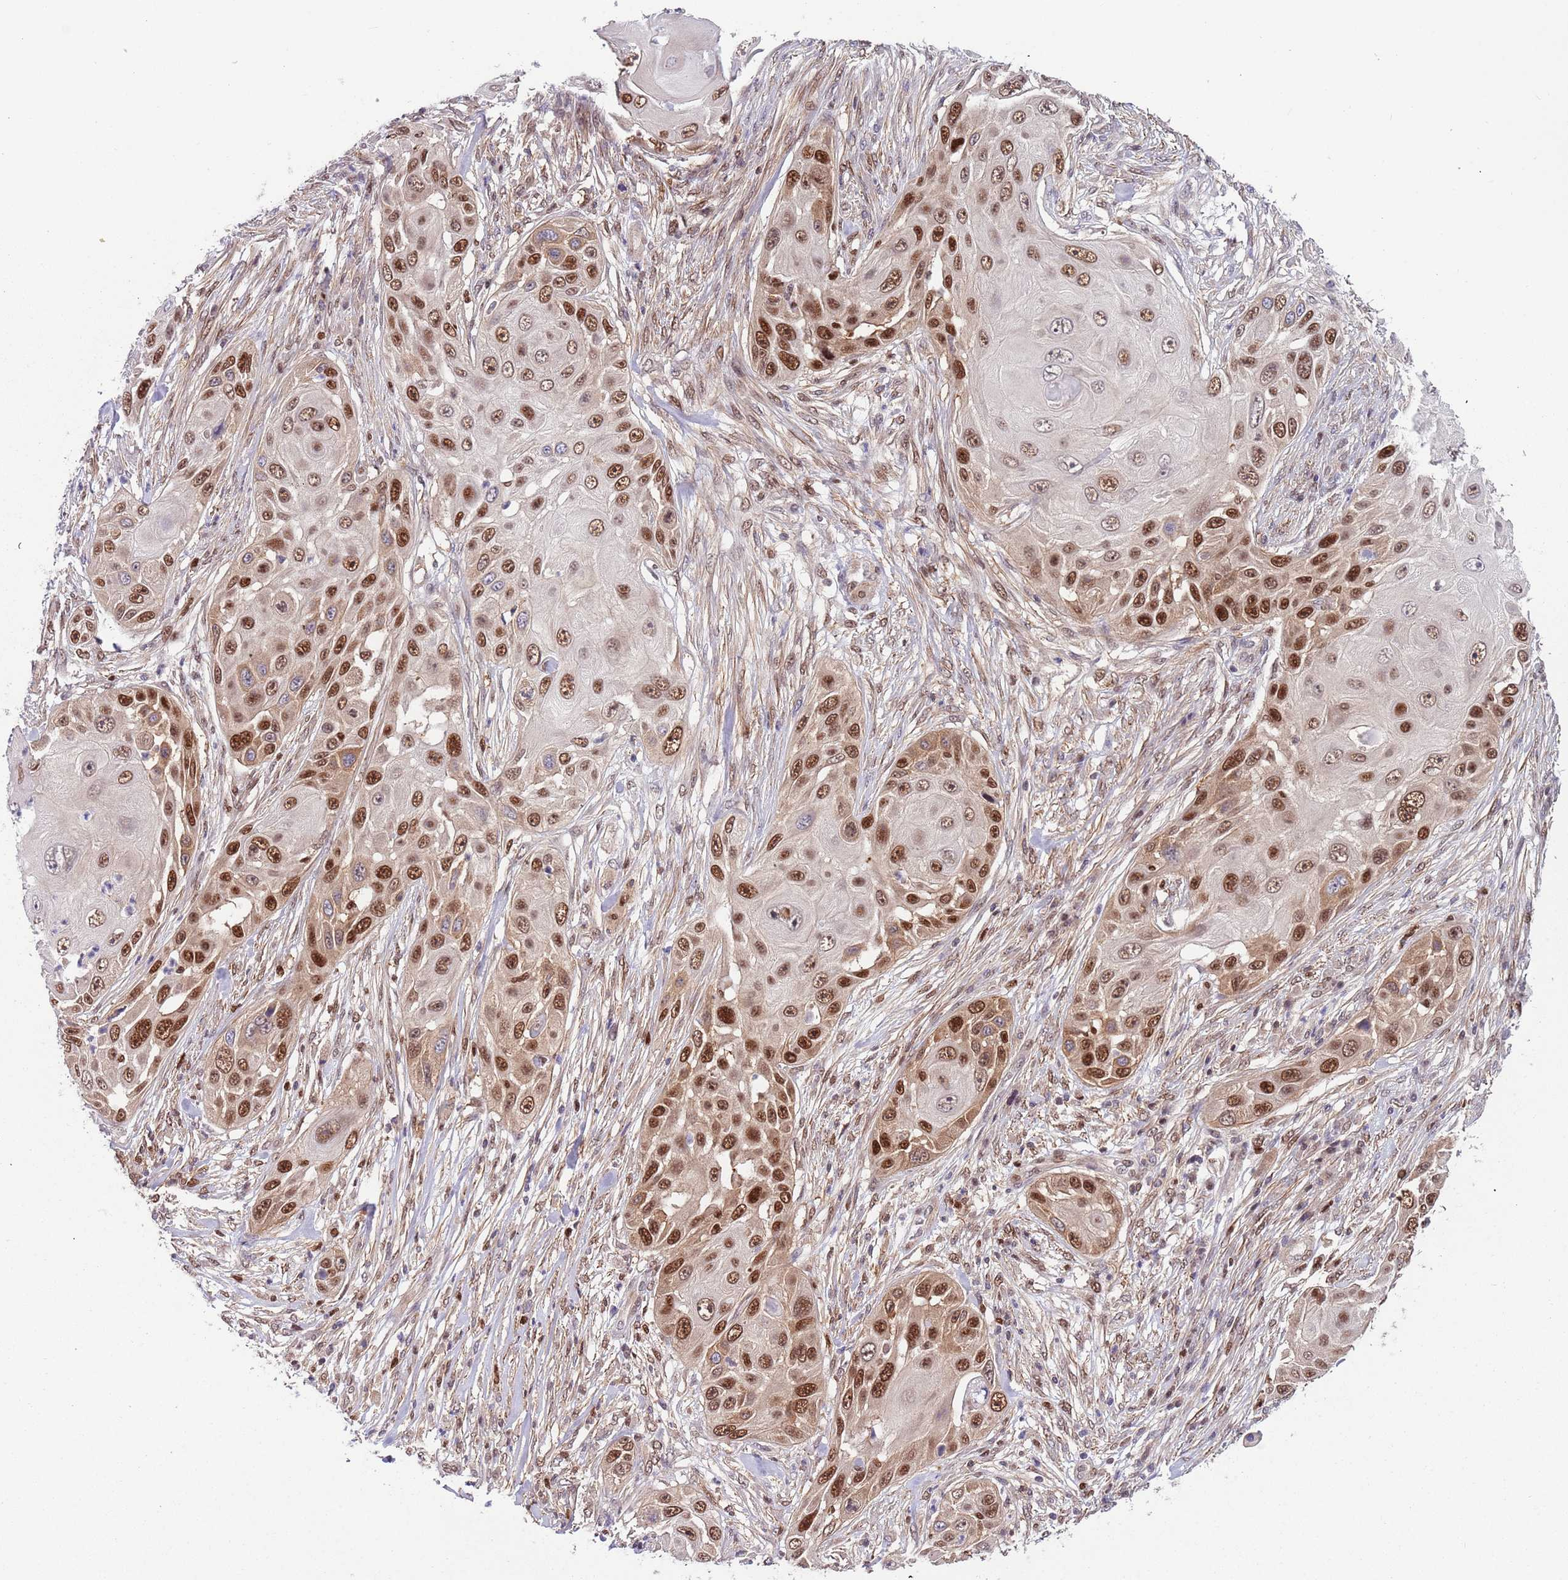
{"staining": {"intensity": "strong", "quantity": ">75%", "location": "nuclear"}, "tissue": "skin cancer", "cell_type": "Tumor cells", "image_type": "cancer", "snomed": [{"axis": "morphology", "description": "Squamous cell carcinoma, NOS"}, {"axis": "topography", "description": "Skin"}], "caption": "The photomicrograph displays staining of skin cancer (squamous cell carcinoma), revealing strong nuclear protein positivity (brown color) within tumor cells. The protein is stained brown, and the nuclei are stained in blue (DAB IHC with brightfield microscopy, high magnification).", "gene": "RMND5B", "patient": {"sex": "female", "age": 44}}